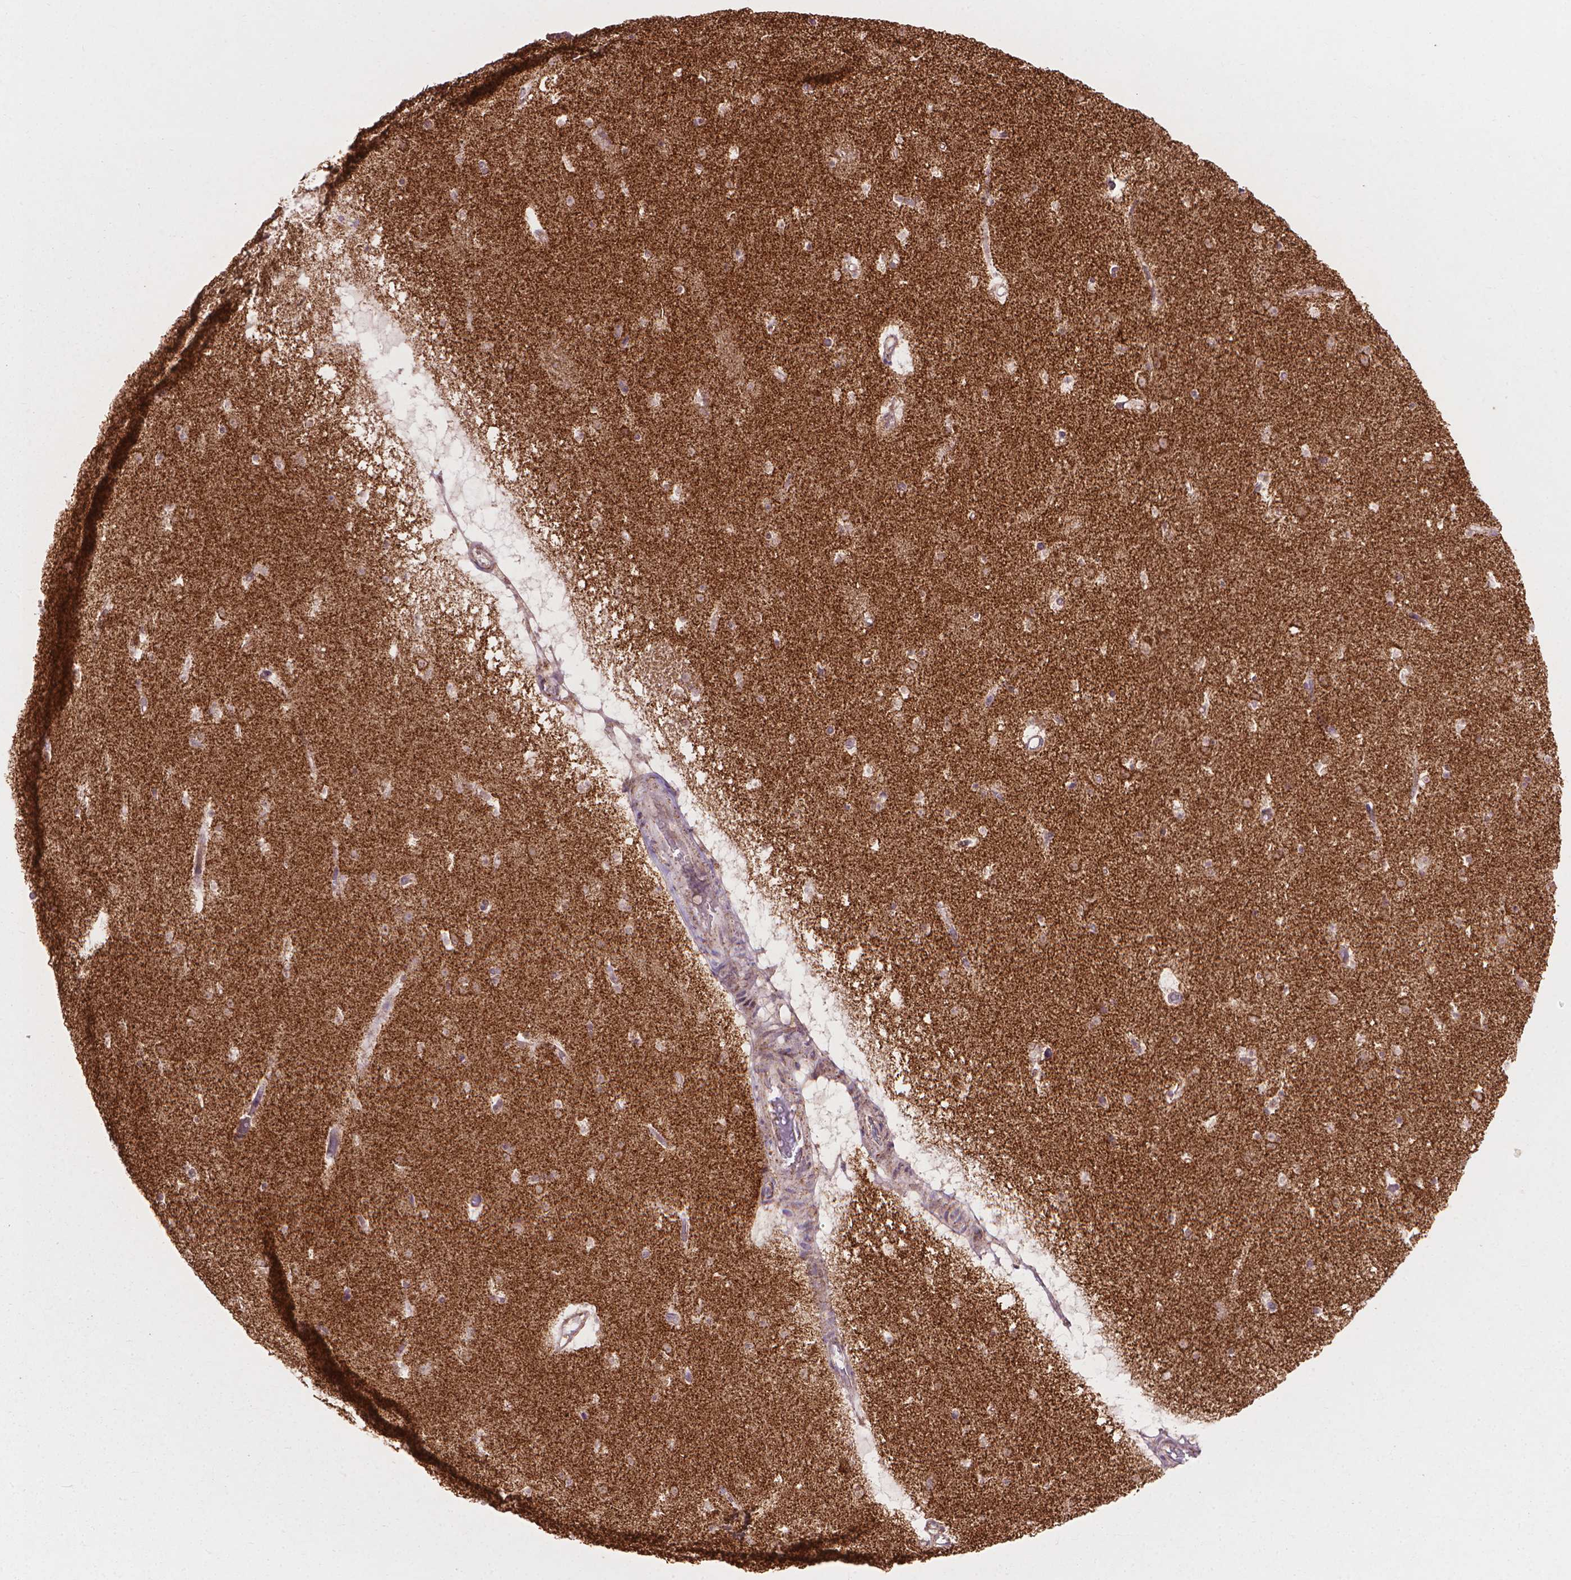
{"staining": {"intensity": "moderate", "quantity": ">75%", "location": "cytoplasmic/membranous"}, "tissue": "caudate", "cell_type": "Glial cells", "image_type": "normal", "snomed": [{"axis": "morphology", "description": "Normal tissue, NOS"}, {"axis": "topography", "description": "Lateral ventricle wall"}], "caption": "Approximately >75% of glial cells in normal human caudate show moderate cytoplasmic/membranous protein staining as visualized by brown immunohistochemical staining.", "gene": "VARS2", "patient": {"sex": "female", "age": 42}}